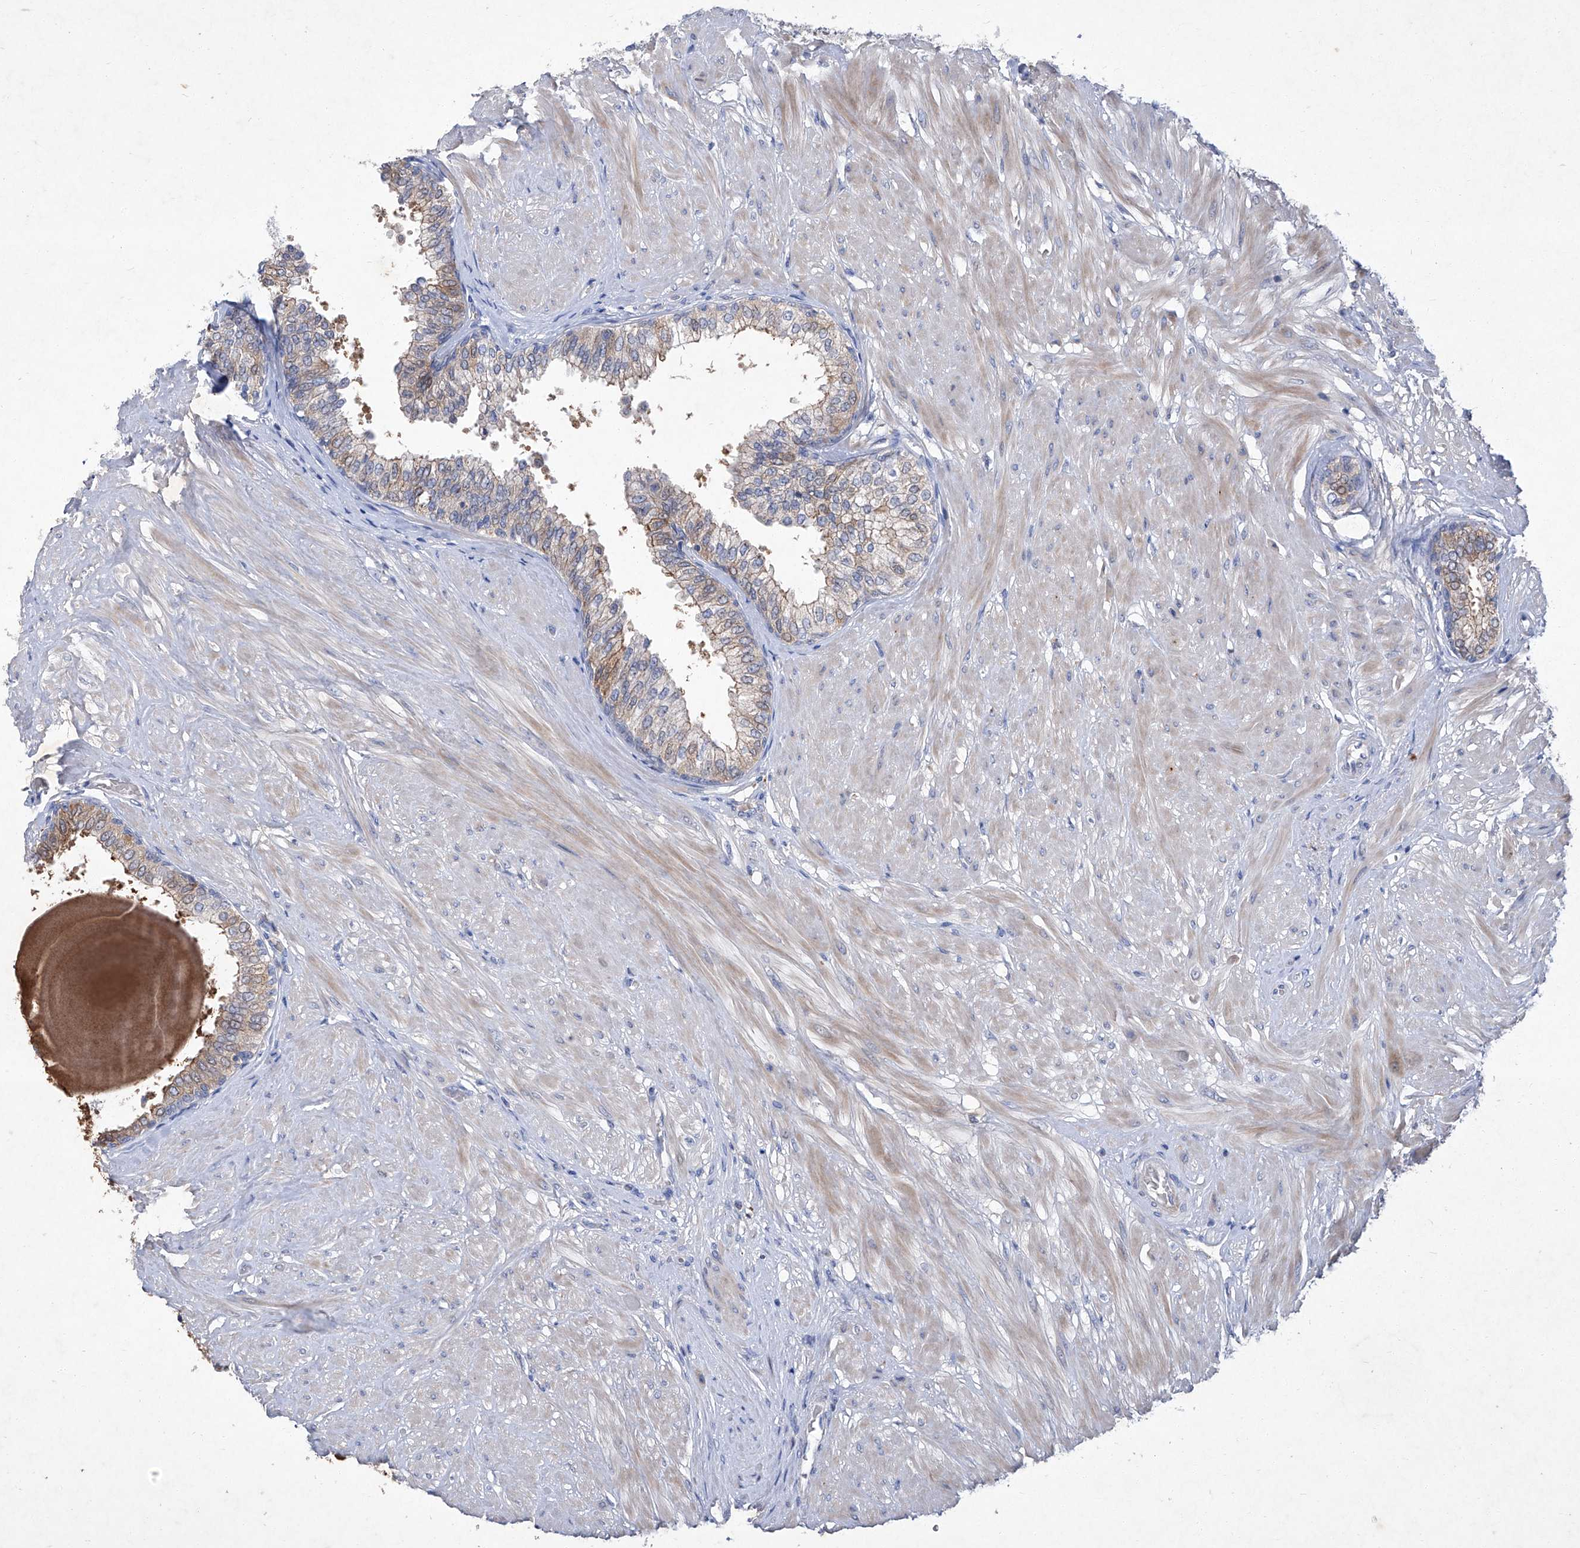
{"staining": {"intensity": "weak", "quantity": "25%-75%", "location": "cytoplasmic/membranous"}, "tissue": "prostate", "cell_type": "Glandular cells", "image_type": "normal", "snomed": [{"axis": "morphology", "description": "Normal tissue, NOS"}, {"axis": "topography", "description": "Prostate"}], "caption": "A high-resolution micrograph shows IHC staining of benign prostate, which demonstrates weak cytoplasmic/membranous staining in about 25%-75% of glandular cells. The staining is performed using DAB brown chromogen to label protein expression. The nuclei are counter-stained blue using hematoxylin.", "gene": "SBK2", "patient": {"sex": "male", "age": 48}}